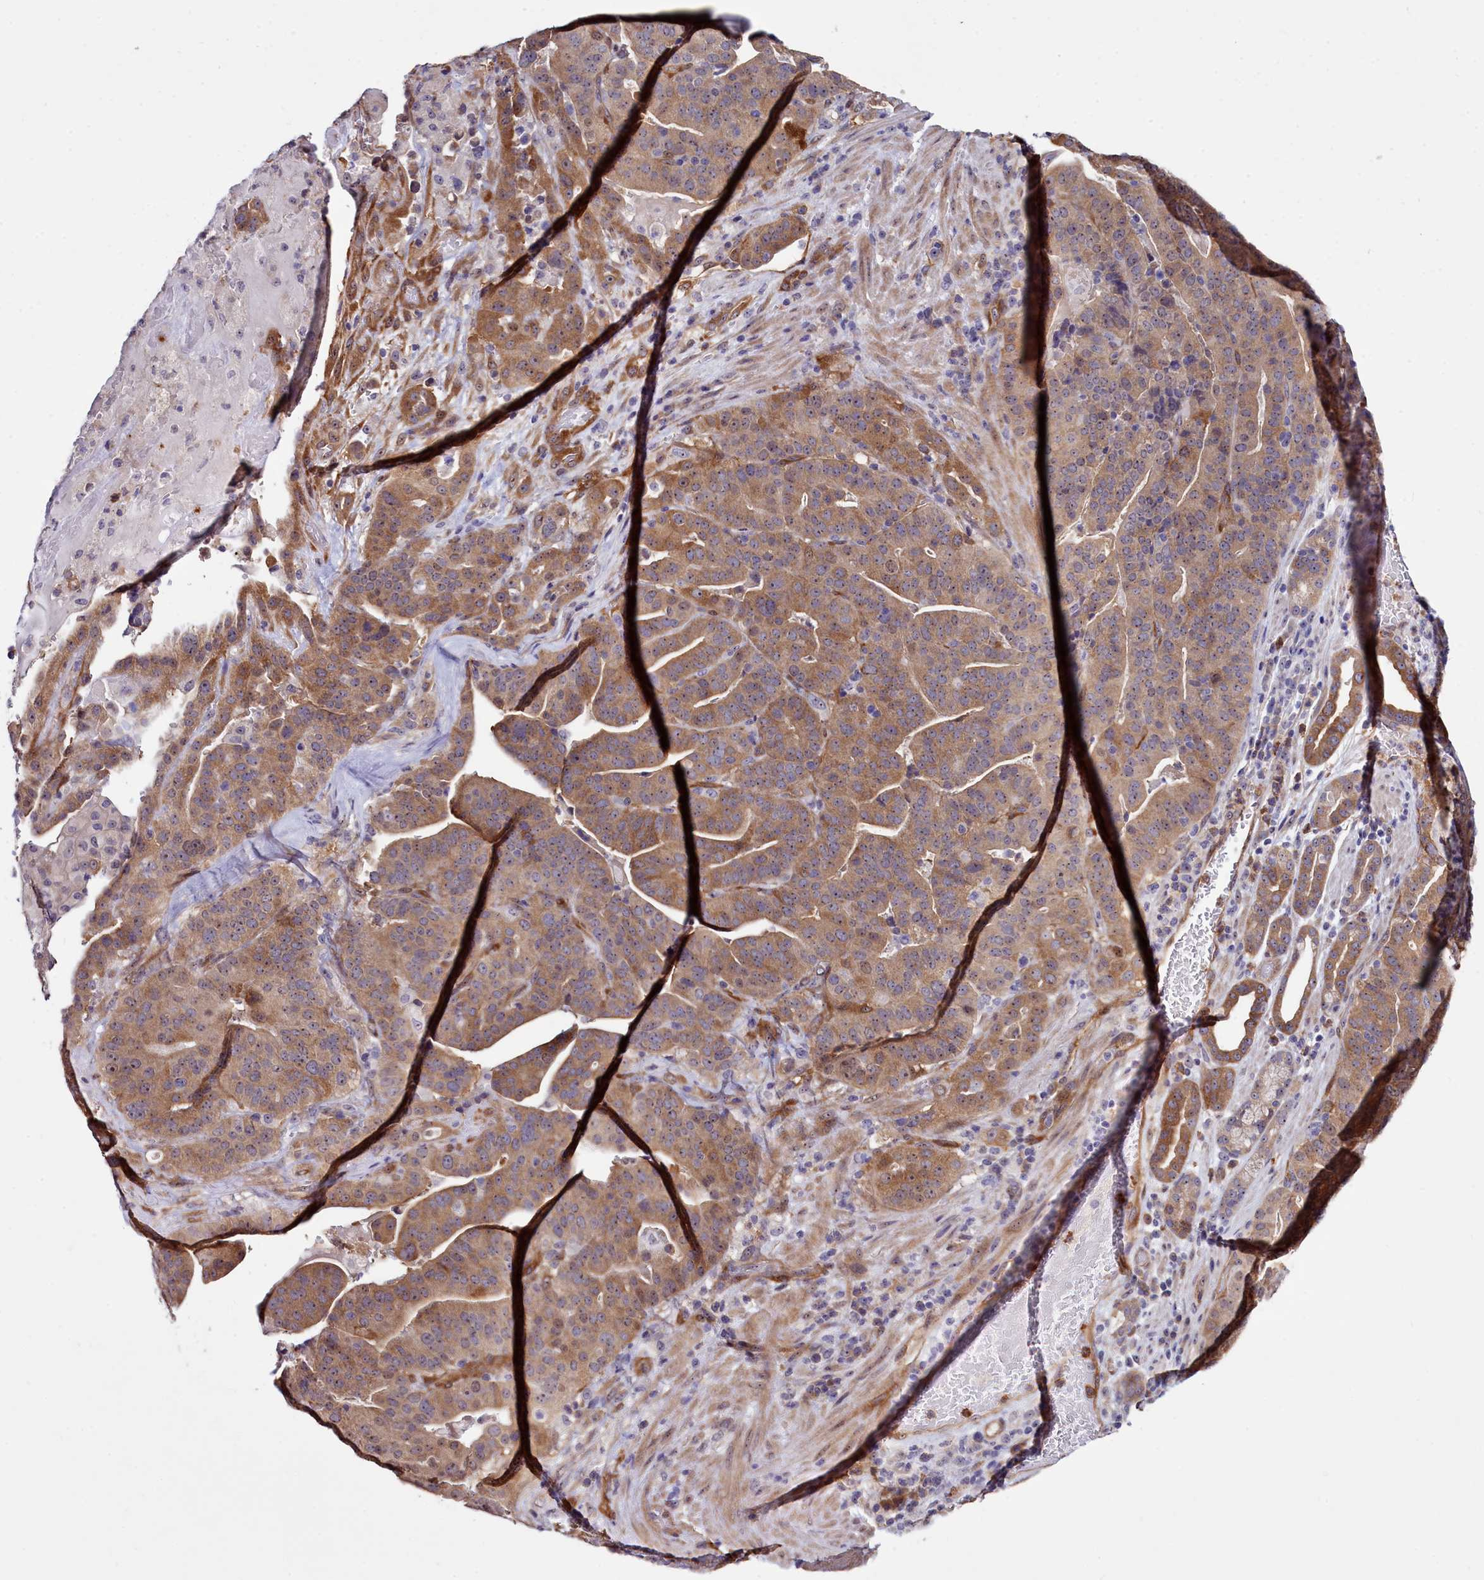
{"staining": {"intensity": "moderate", "quantity": ">75%", "location": "cytoplasmic/membranous"}, "tissue": "stomach cancer", "cell_type": "Tumor cells", "image_type": "cancer", "snomed": [{"axis": "morphology", "description": "Adenocarcinoma, NOS"}, {"axis": "topography", "description": "Stomach"}], "caption": "IHC staining of stomach cancer, which exhibits medium levels of moderate cytoplasmic/membranous positivity in approximately >75% of tumor cells indicating moderate cytoplasmic/membranous protein expression. The staining was performed using DAB (3,3'-diaminobenzidine) (brown) for protein detection and nuclei were counterstained in hematoxylin (blue).", "gene": "BCAR1", "patient": {"sex": "male", "age": 48}}